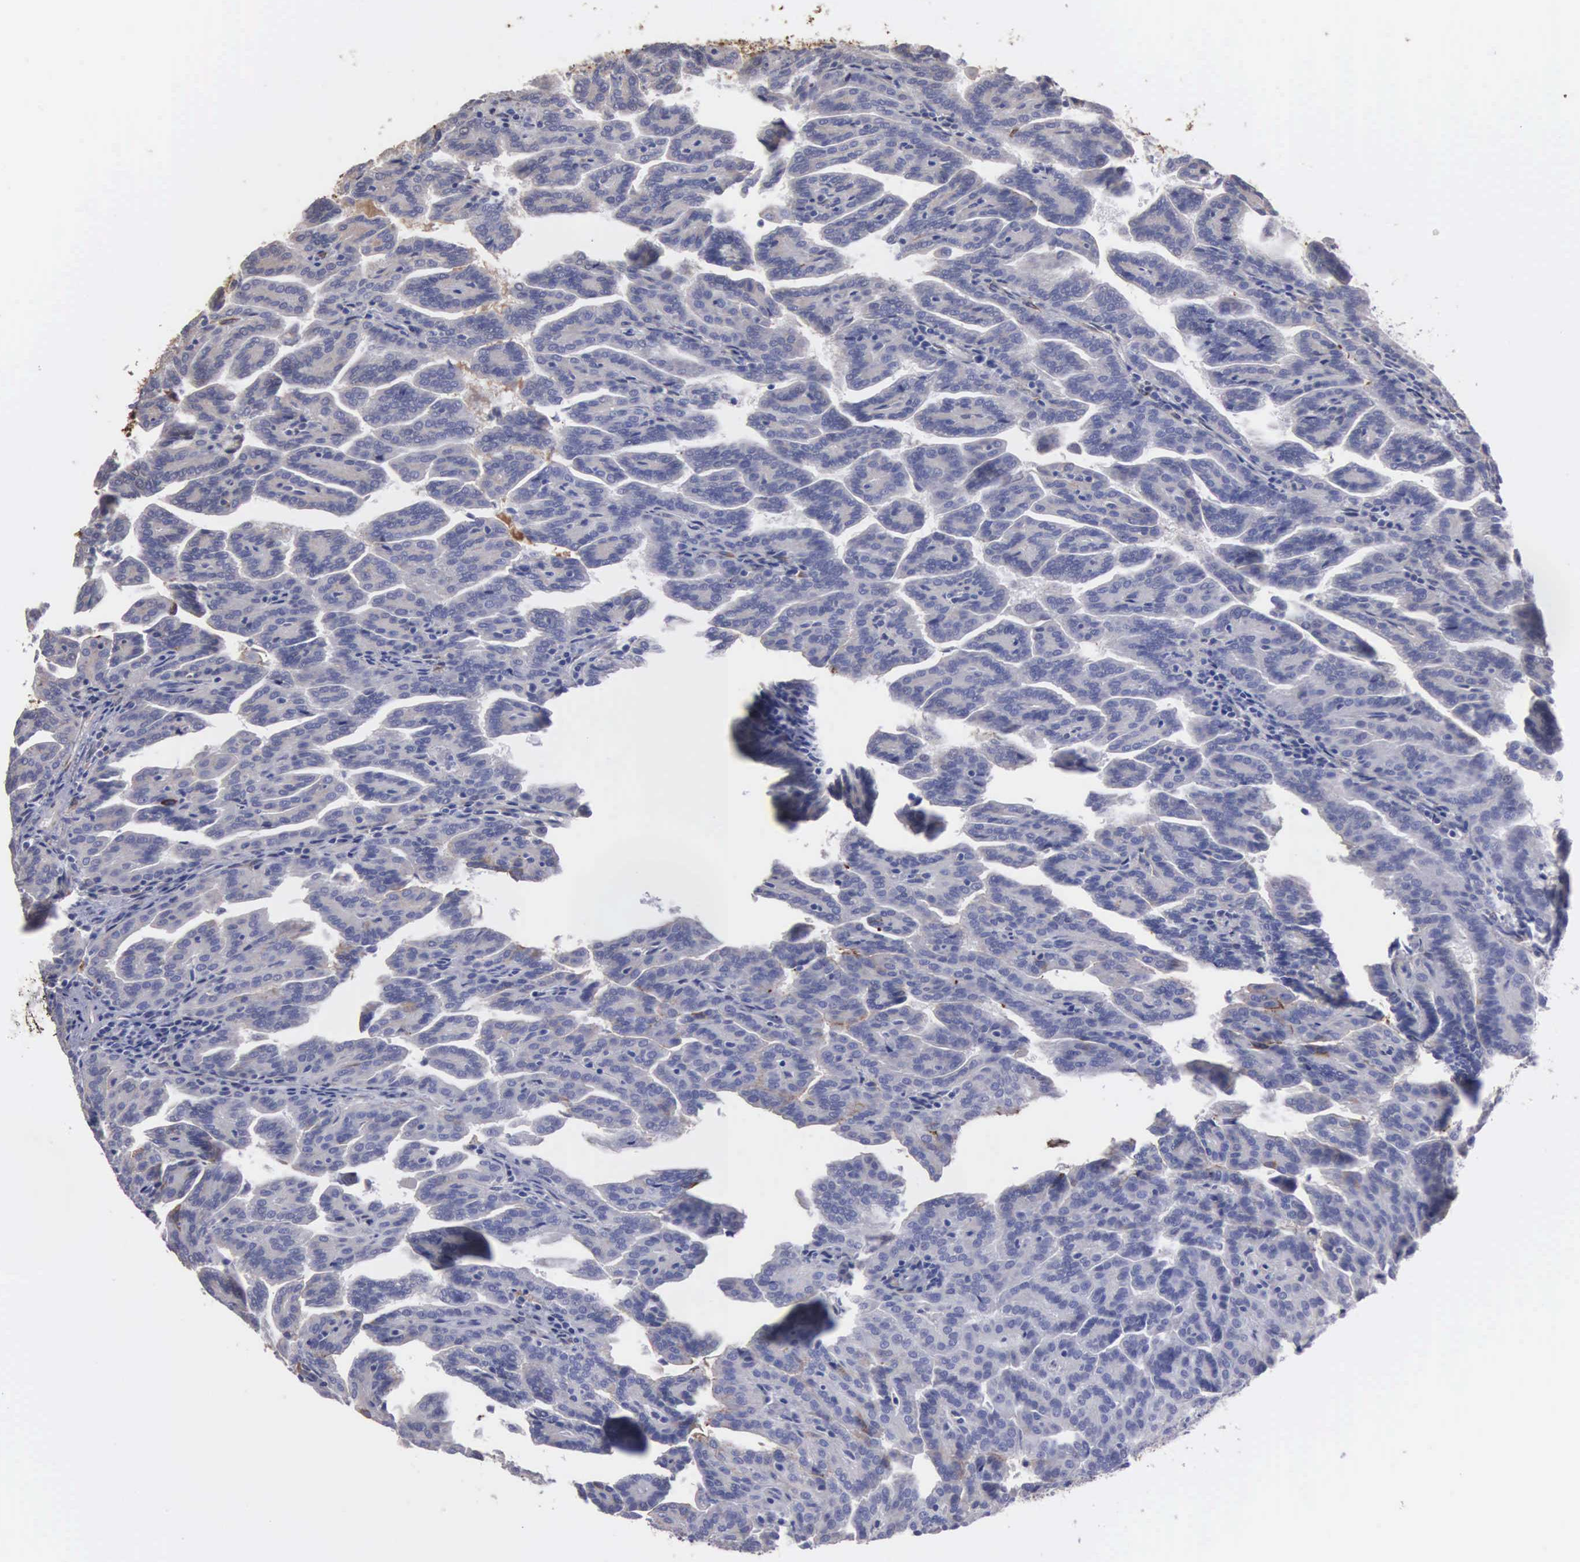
{"staining": {"intensity": "negative", "quantity": "none", "location": "none"}, "tissue": "renal cancer", "cell_type": "Tumor cells", "image_type": "cancer", "snomed": [{"axis": "morphology", "description": "Adenocarcinoma, NOS"}, {"axis": "topography", "description": "Kidney"}], "caption": "Renal cancer (adenocarcinoma) stained for a protein using immunohistochemistry (IHC) shows no expression tumor cells.", "gene": "LIN52", "patient": {"sex": "male", "age": 61}}